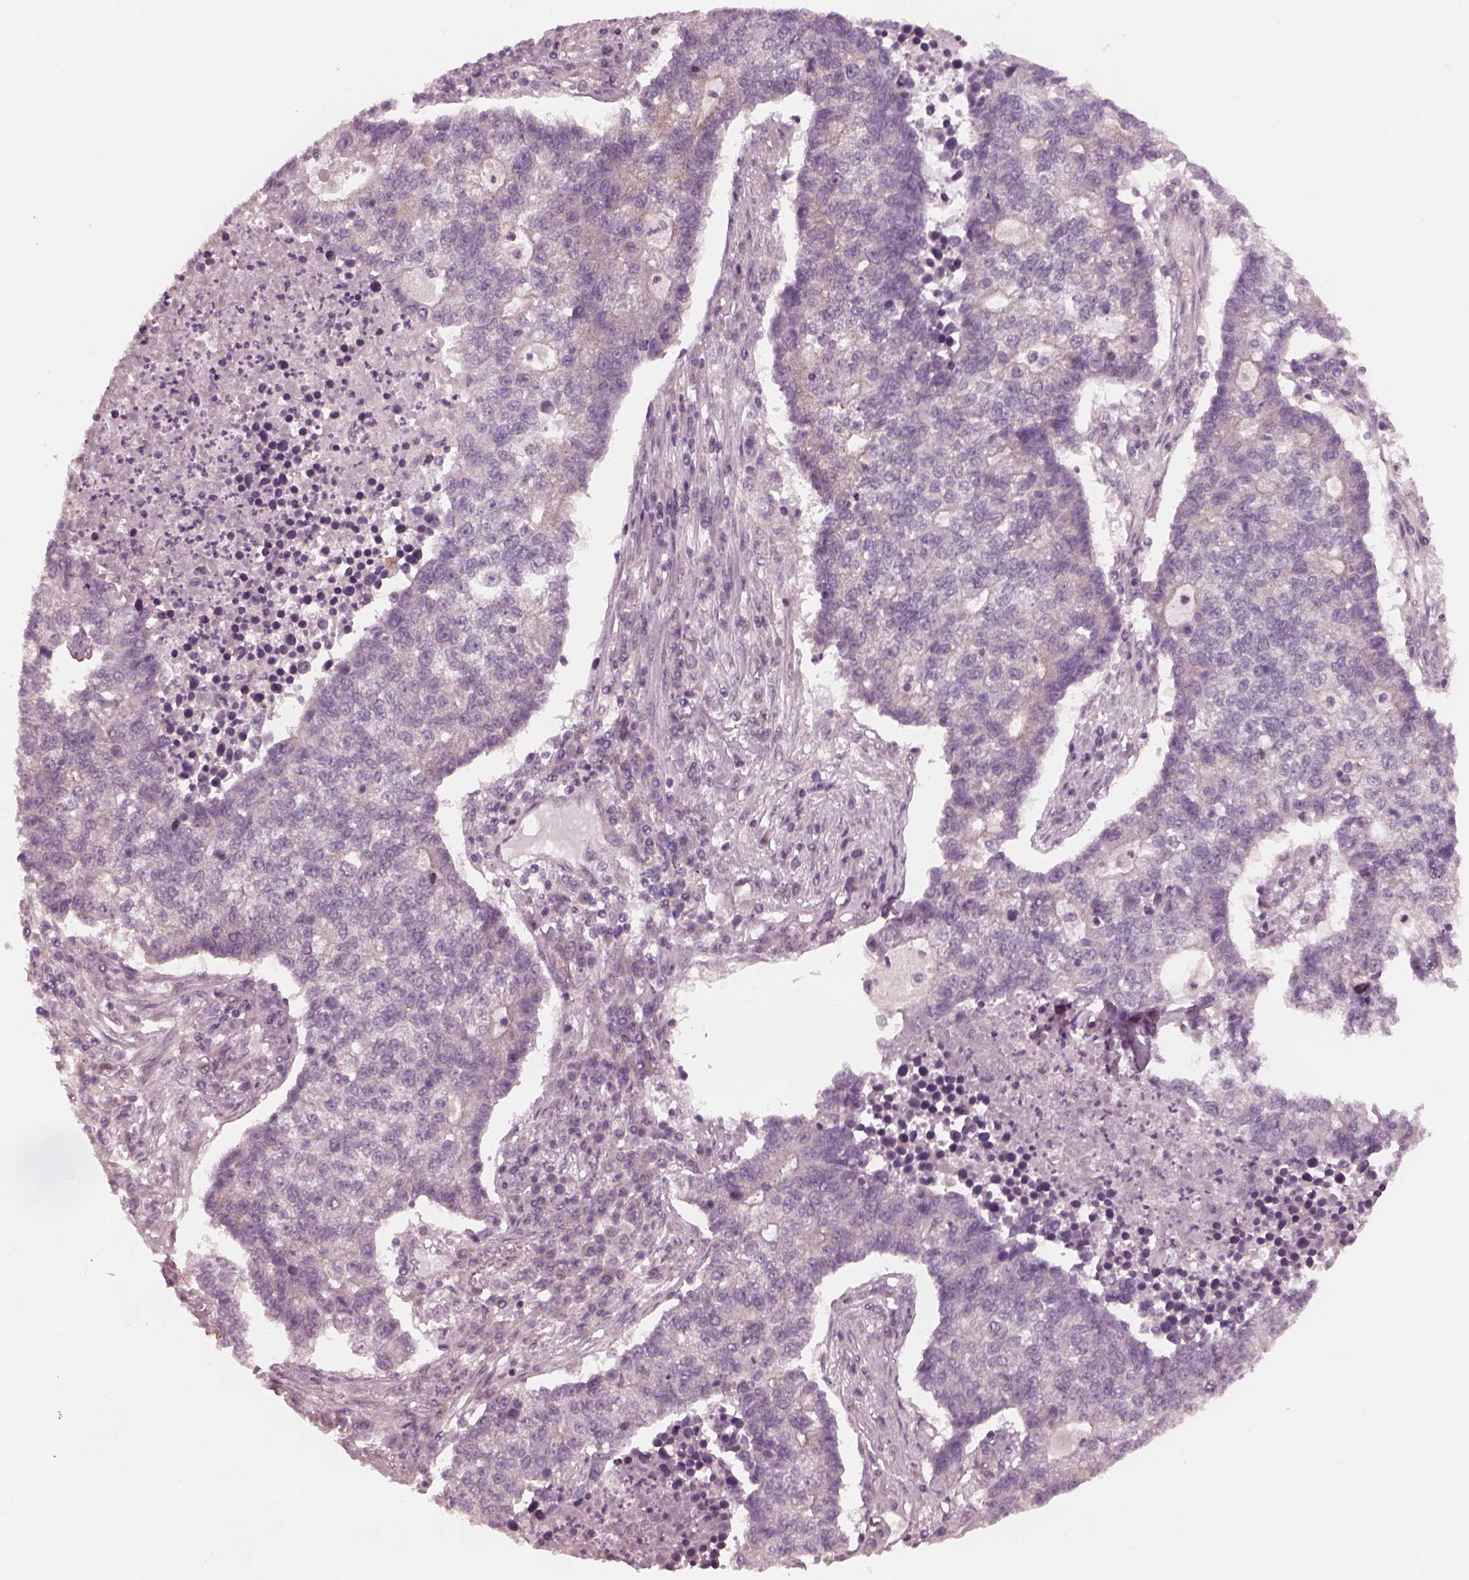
{"staining": {"intensity": "negative", "quantity": "none", "location": "none"}, "tissue": "lung cancer", "cell_type": "Tumor cells", "image_type": "cancer", "snomed": [{"axis": "morphology", "description": "Adenocarcinoma, NOS"}, {"axis": "topography", "description": "Lung"}], "caption": "An image of lung cancer stained for a protein exhibits no brown staining in tumor cells. (DAB immunohistochemistry (IHC) visualized using brightfield microscopy, high magnification).", "gene": "TUBG1", "patient": {"sex": "male", "age": 57}}